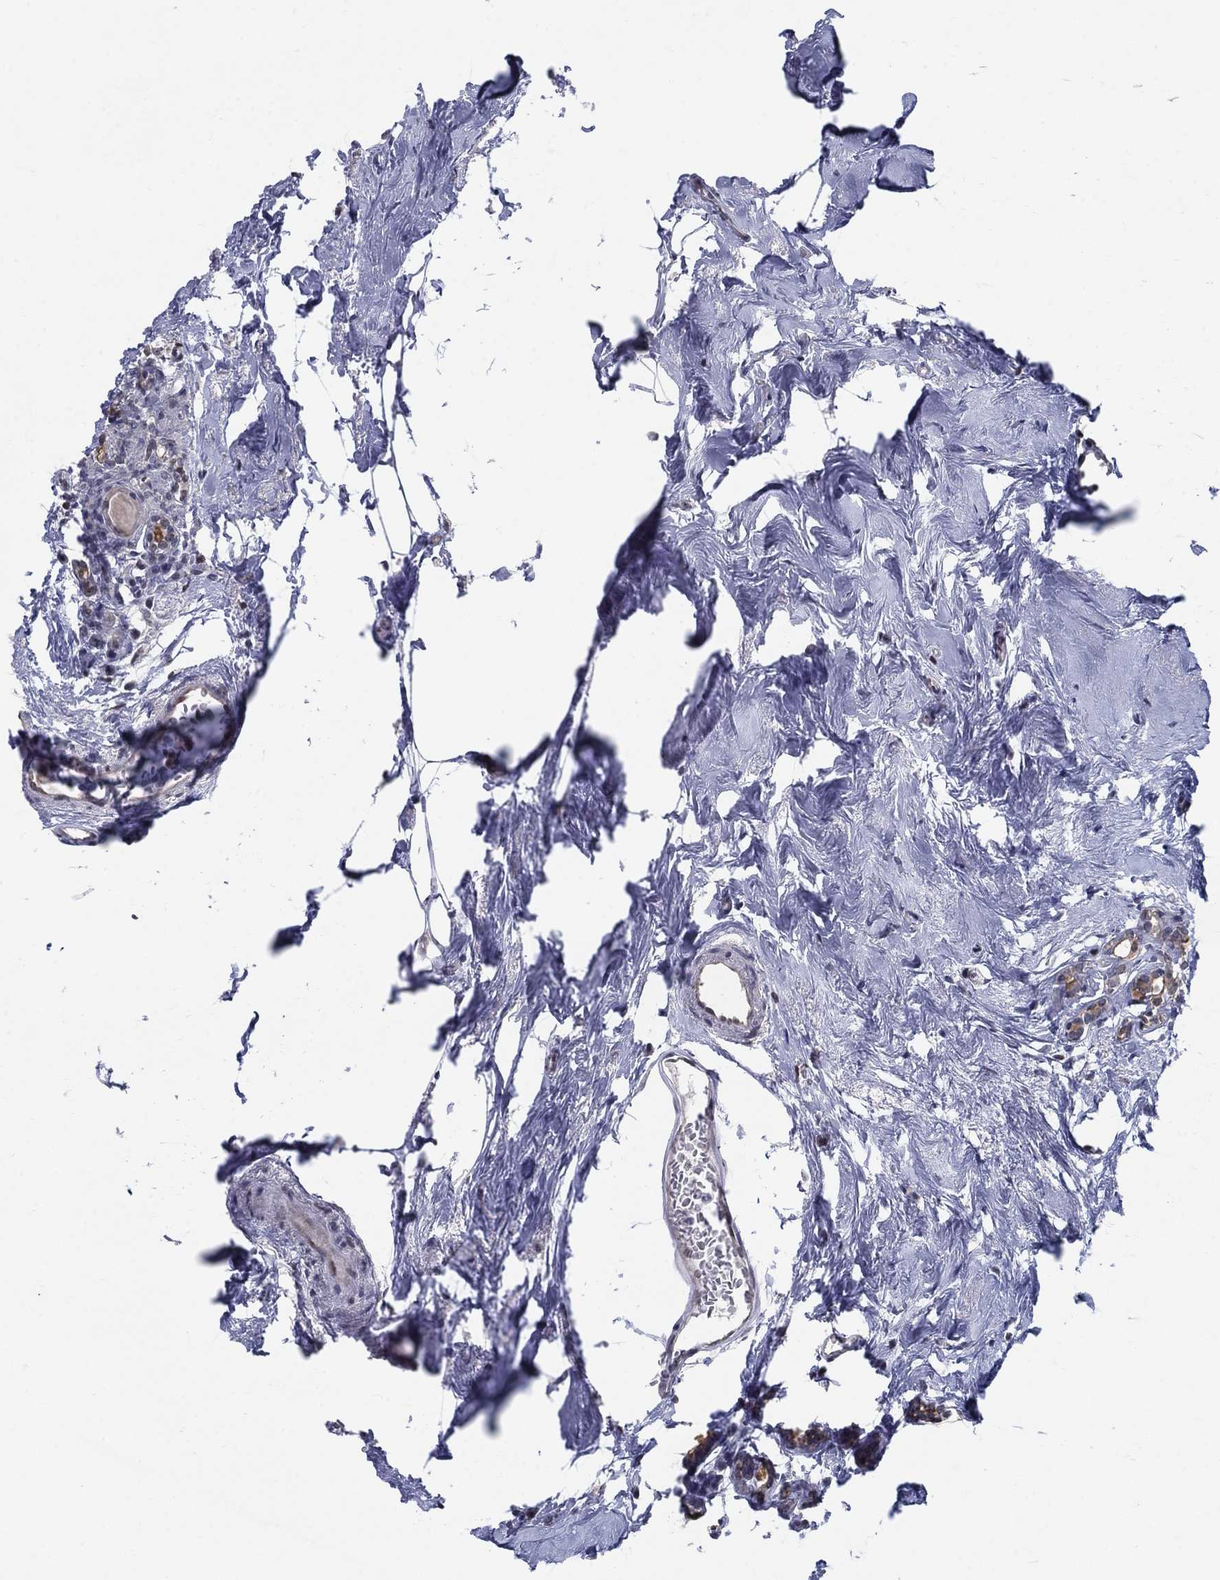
{"staining": {"intensity": "negative", "quantity": "none", "location": "none"}, "tissue": "breast cancer", "cell_type": "Tumor cells", "image_type": "cancer", "snomed": [{"axis": "morphology", "description": "Duct carcinoma"}, {"axis": "topography", "description": "Breast"}], "caption": "The micrograph reveals no significant positivity in tumor cells of breast intraductal carcinoma.", "gene": "CENPE", "patient": {"sex": "female", "age": 83}}